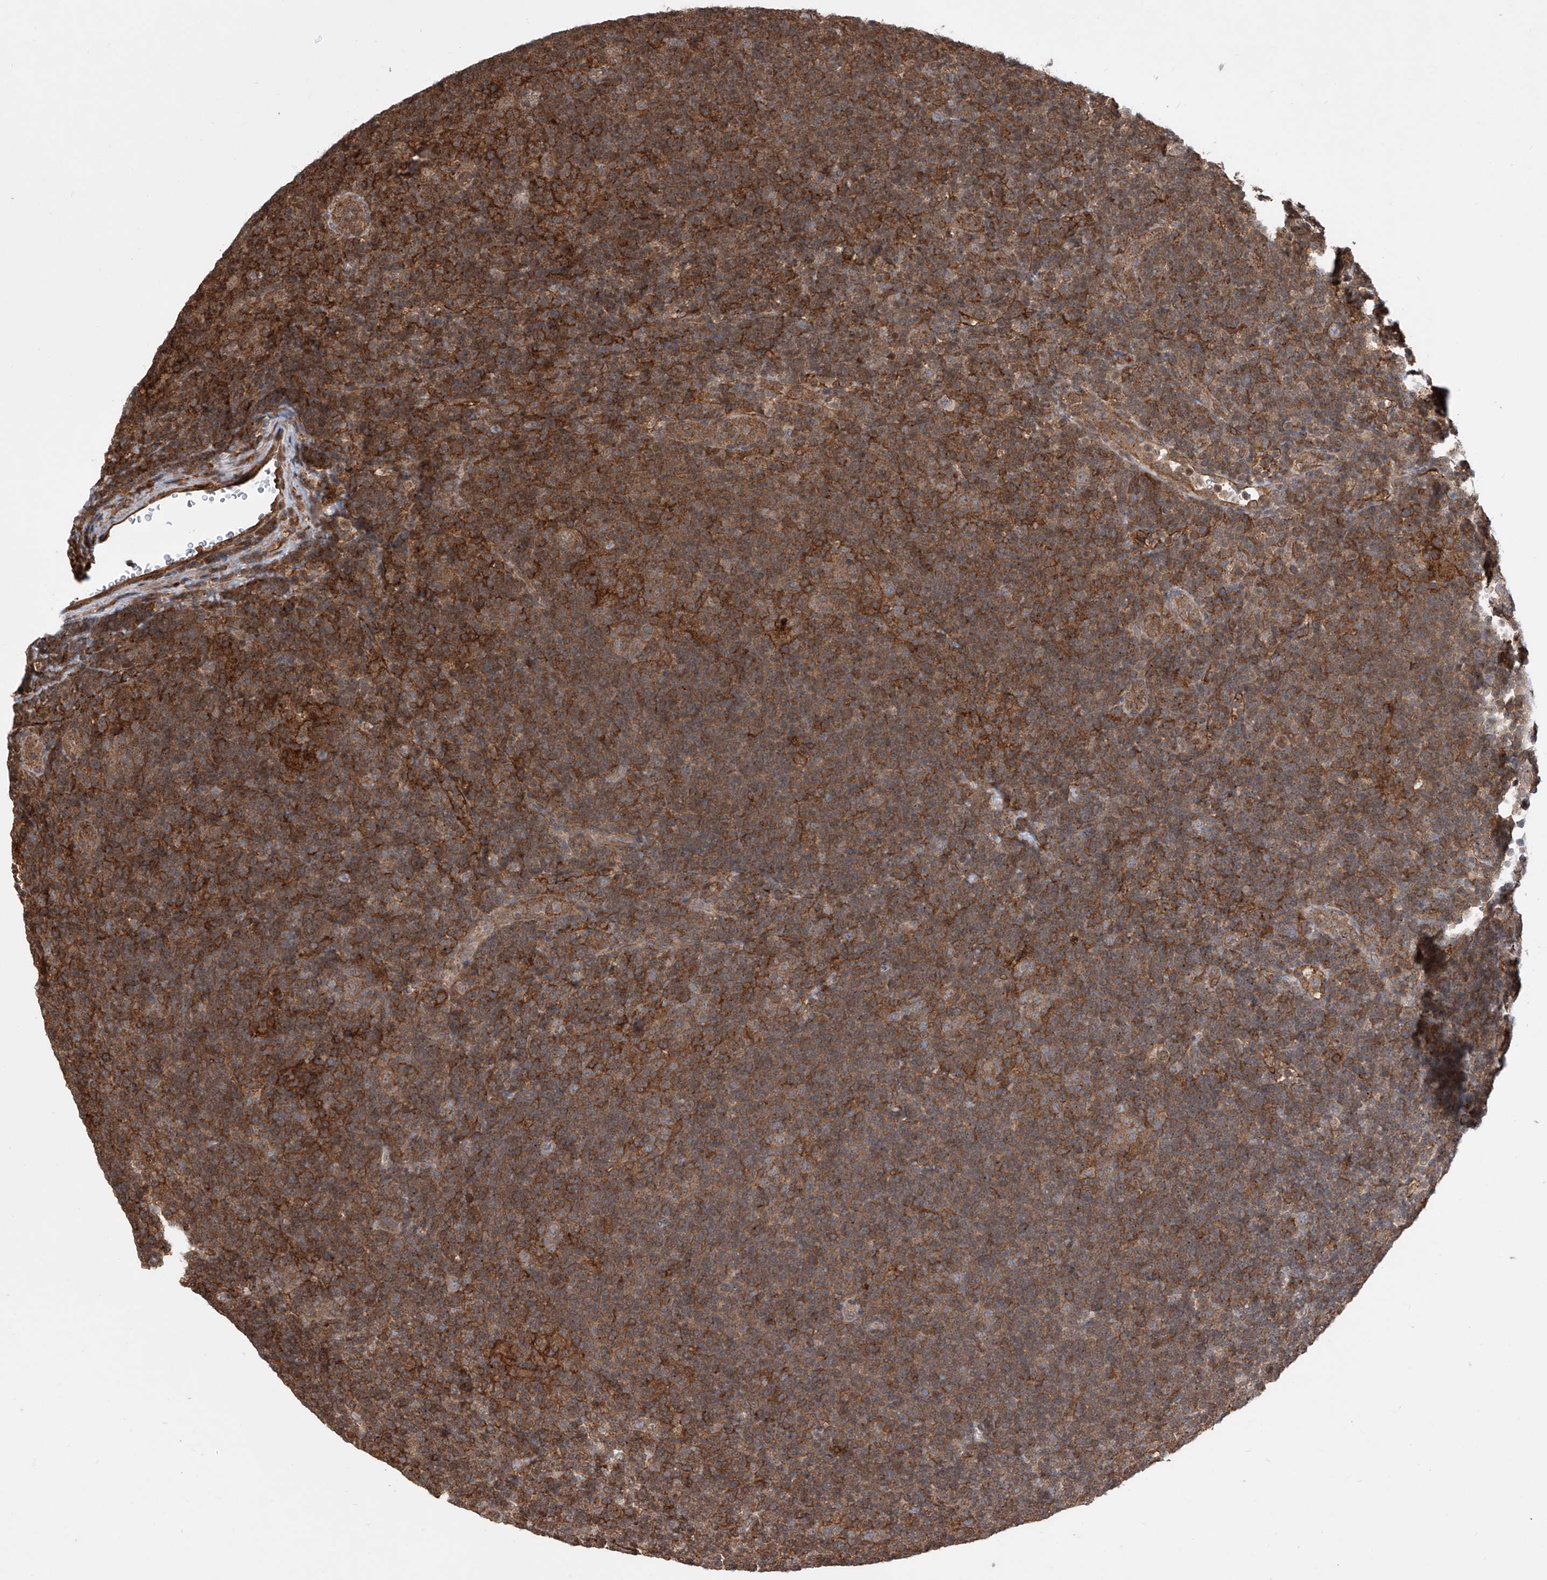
{"staining": {"intensity": "weak", "quantity": "25%-75%", "location": "cytoplasmic/membranous"}, "tissue": "lymphoma", "cell_type": "Tumor cells", "image_type": "cancer", "snomed": [{"axis": "morphology", "description": "Hodgkin's disease, NOS"}, {"axis": "topography", "description": "Lymph node"}], "caption": "There is low levels of weak cytoplasmic/membranous staining in tumor cells of lymphoma, as demonstrated by immunohistochemical staining (brown color).", "gene": "HOXC8", "patient": {"sex": "female", "age": 57}}